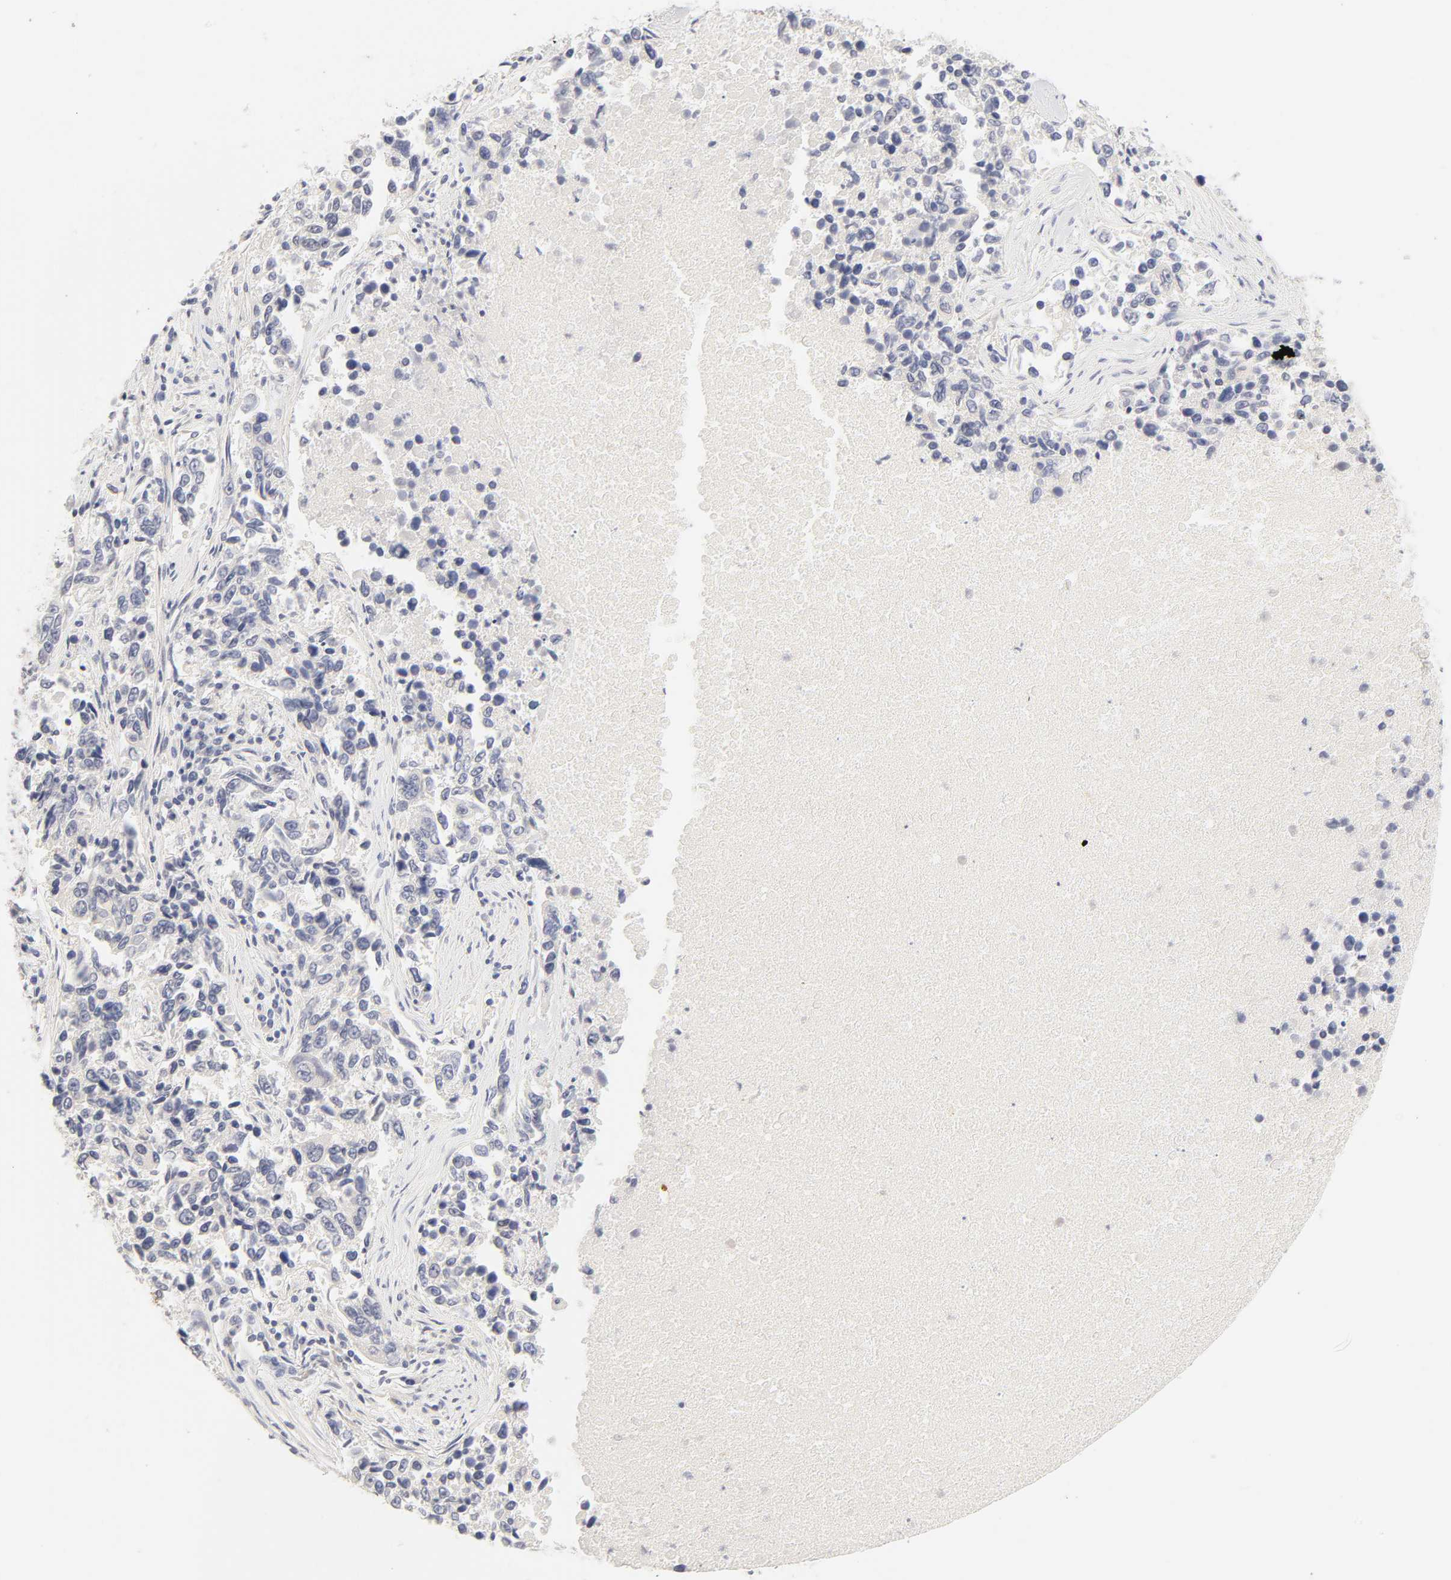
{"staining": {"intensity": "negative", "quantity": "none", "location": "none"}, "tissue": "lung cancer", "cell_type": "Tumor cells", "image_type": "cancer", "snomed": [{"axis": "morphology", "description": "Adenocarcinoma, NOS"}, {"axis": "topography", "description": "Lung"}], "caption": "Immunohistochemical staining of human lung cancer demonstrates no significant positivity in tumor cells.", "gene": "CYP4B1", "patient": {"sex": "male", "age": 84}}